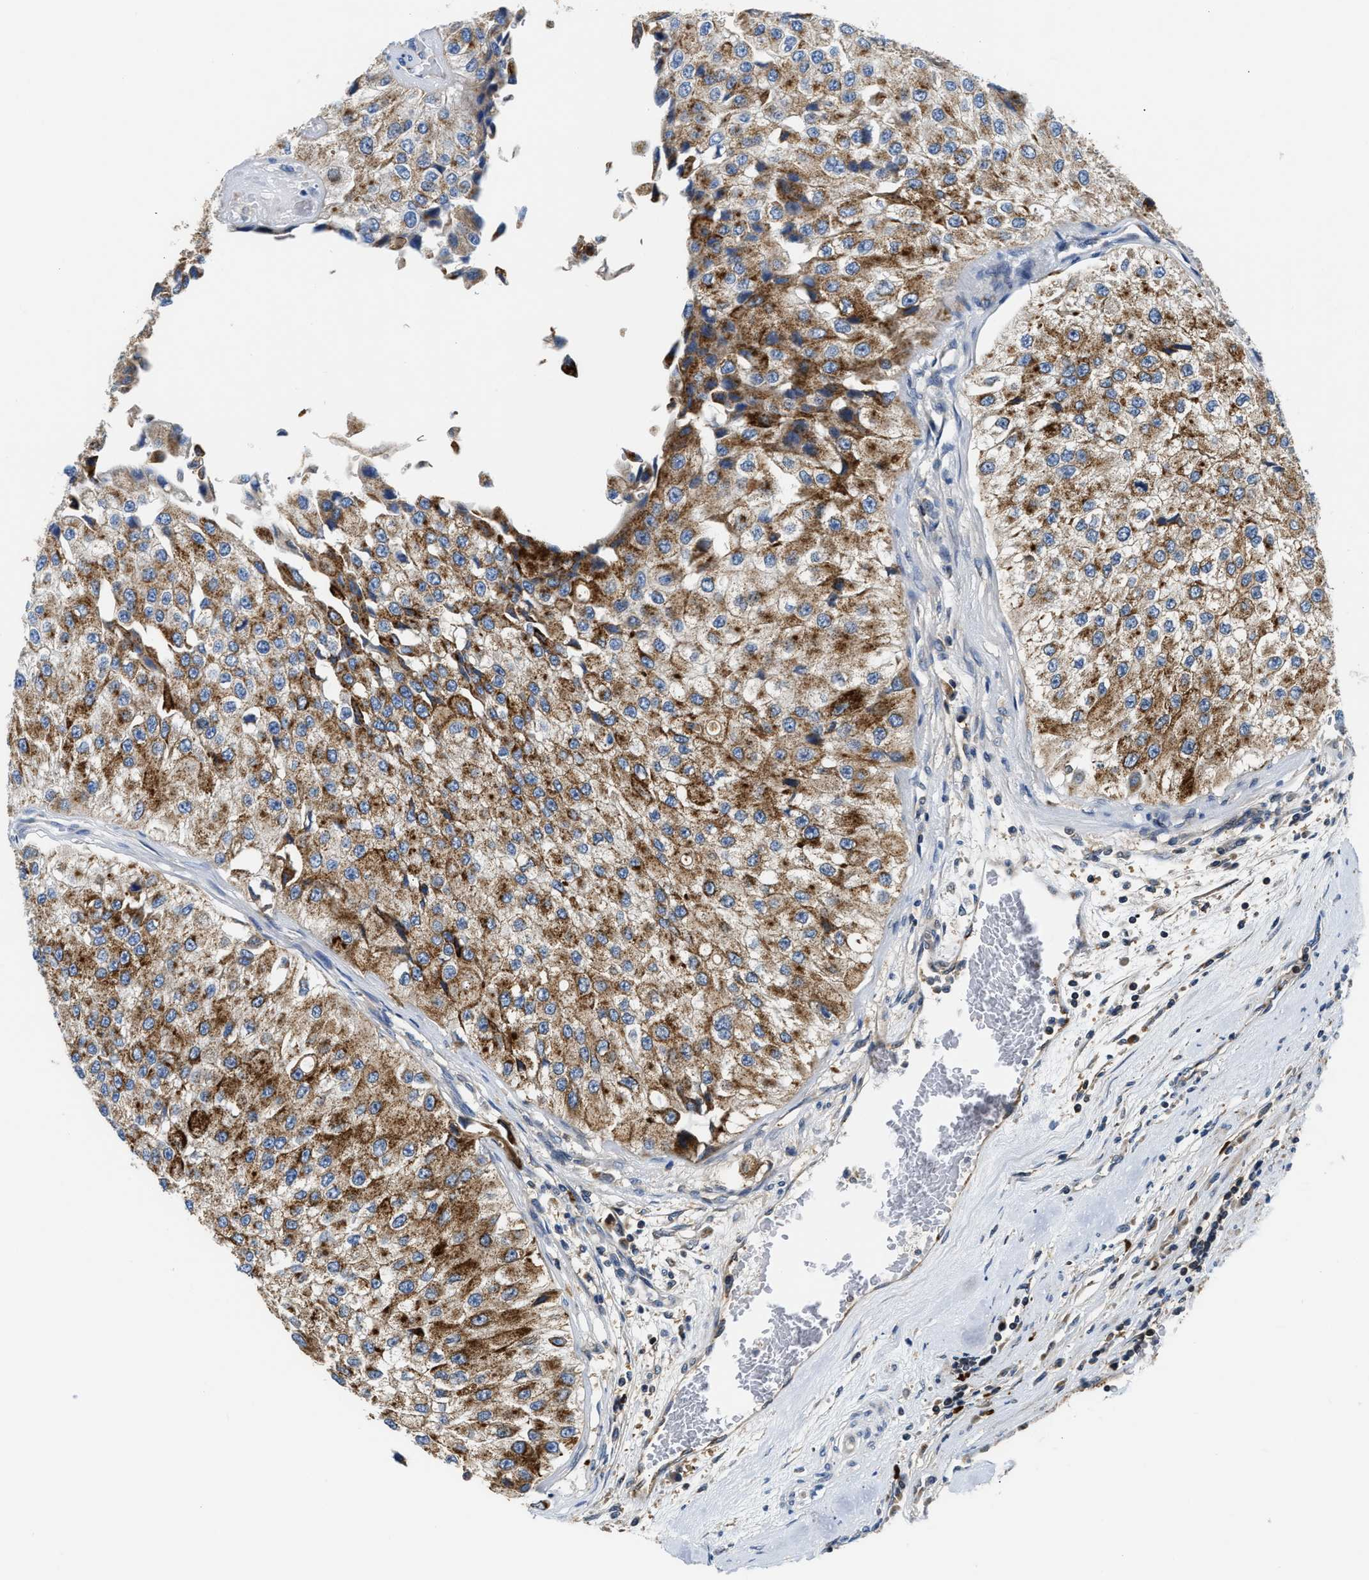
{"staining": {"intensity": "moderate", "quantity": ">75%", "location": "cytoplasmic/membranous"}, "tissue": "urothelial cancer", "cell_type": "Tumor cells", "image_type": "cancer", "snomed": [{"axis": "morphology", "description": "Urothelial carcinoma, High grade"}, {"axis": "topography", "description": "Kidney"}, {"axis": "topography", "description": "Urinary bladder"}], "caption": "Protein staining of high-grade urothelial carcinoma tissue reveals moderate cytoplasmic/membranous positivity in approximately >75% of tumor cells. Immunohistochemistry stains the protein of interest in brown and the nuclei are stained blue.", "gene": "CCM2", "patient": {"sex": "male", "age": 77}}